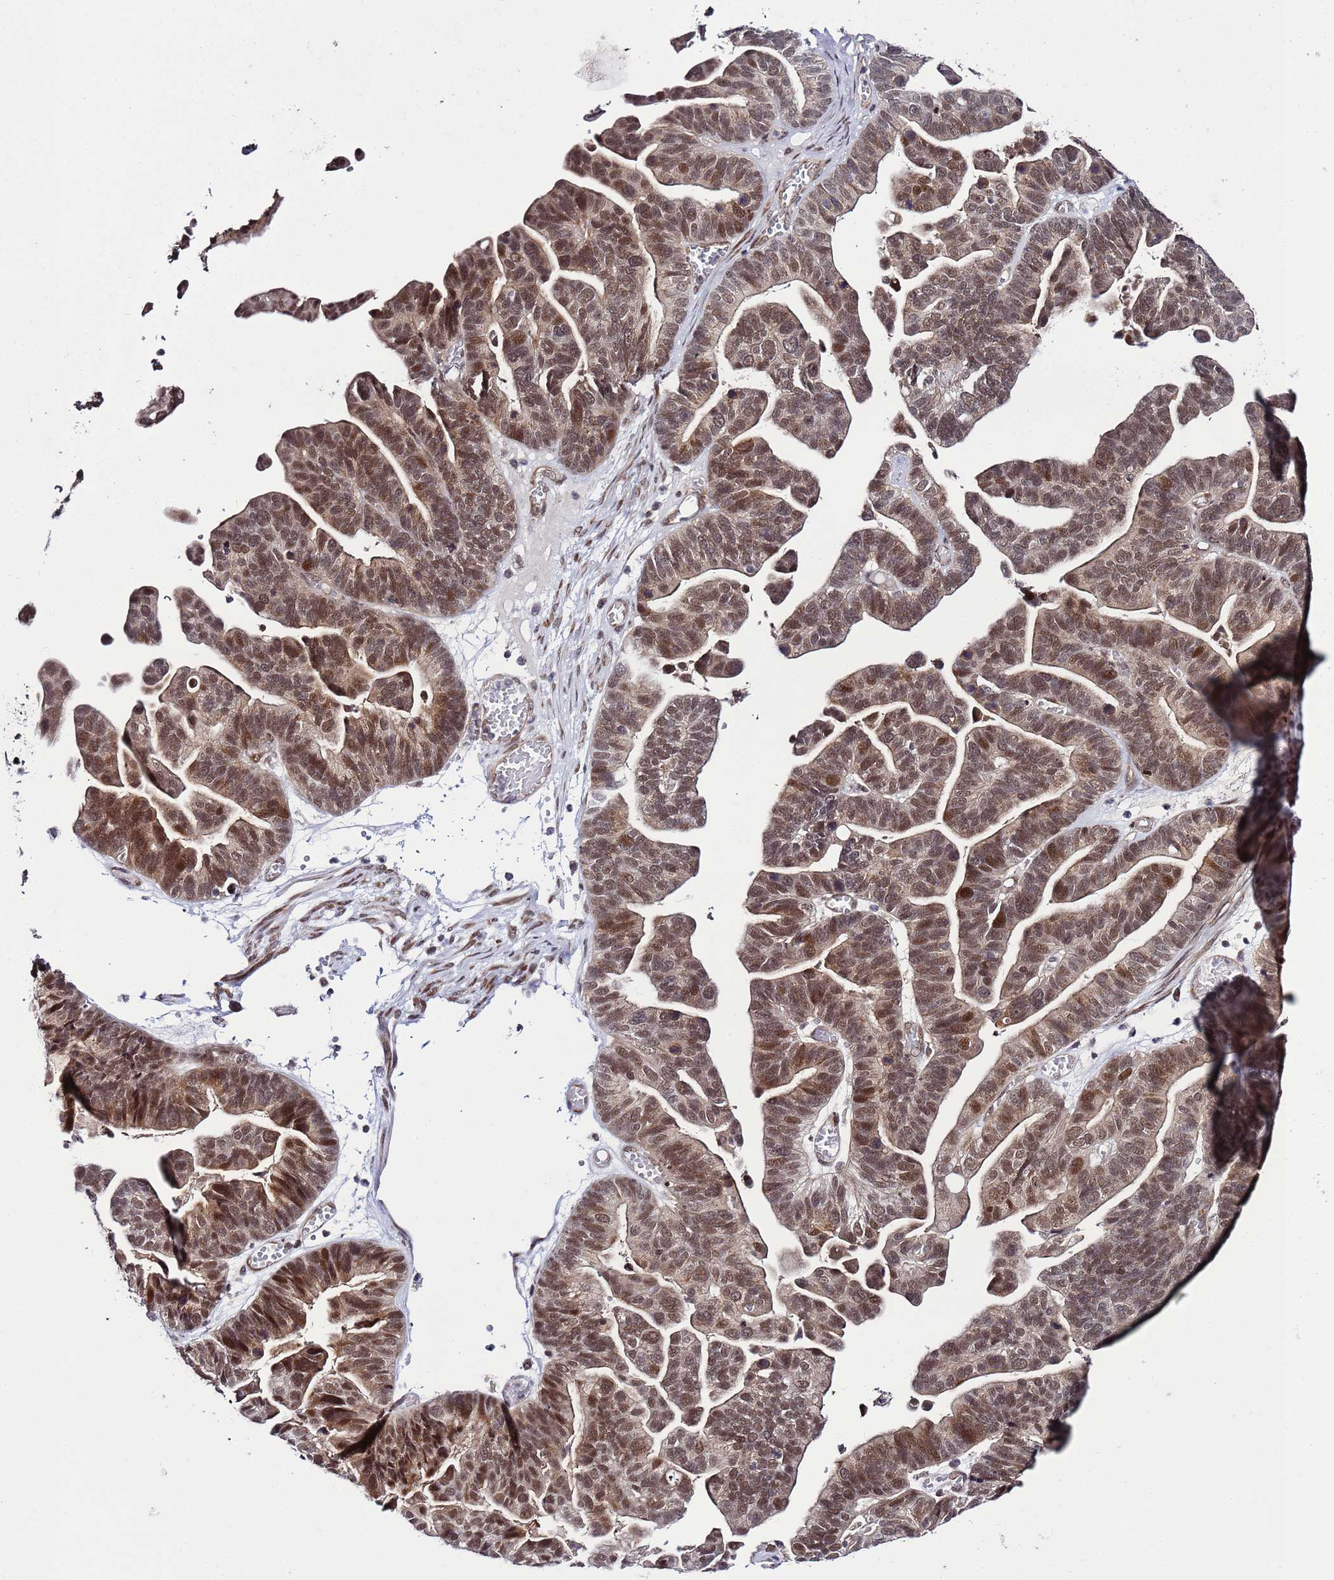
{"staining": {"intensity": "moderate", "quantity": ">75%", "location": "cytoplasmic/membranous,nuclear"}, "tissue": "ovarian cancer", "cell_type": "Tumor cells", "image_type": "cancer", "snomed": [{"axis": "morphology", "description": "Cystadenocarcinoma, serous, NOS"}, {"axis": "topography", "description": "Ovary"}], "caption": "Serous cystadenocarcinoma (ovarian) tissue demonstrates moderate cytoplasmic/membranous and nuclear expression in approximately >75% of tumor cells, visualized by immunohistochemistry.", "gene": "POLR2D", "patient": {"sex": "female", "age": 56}}